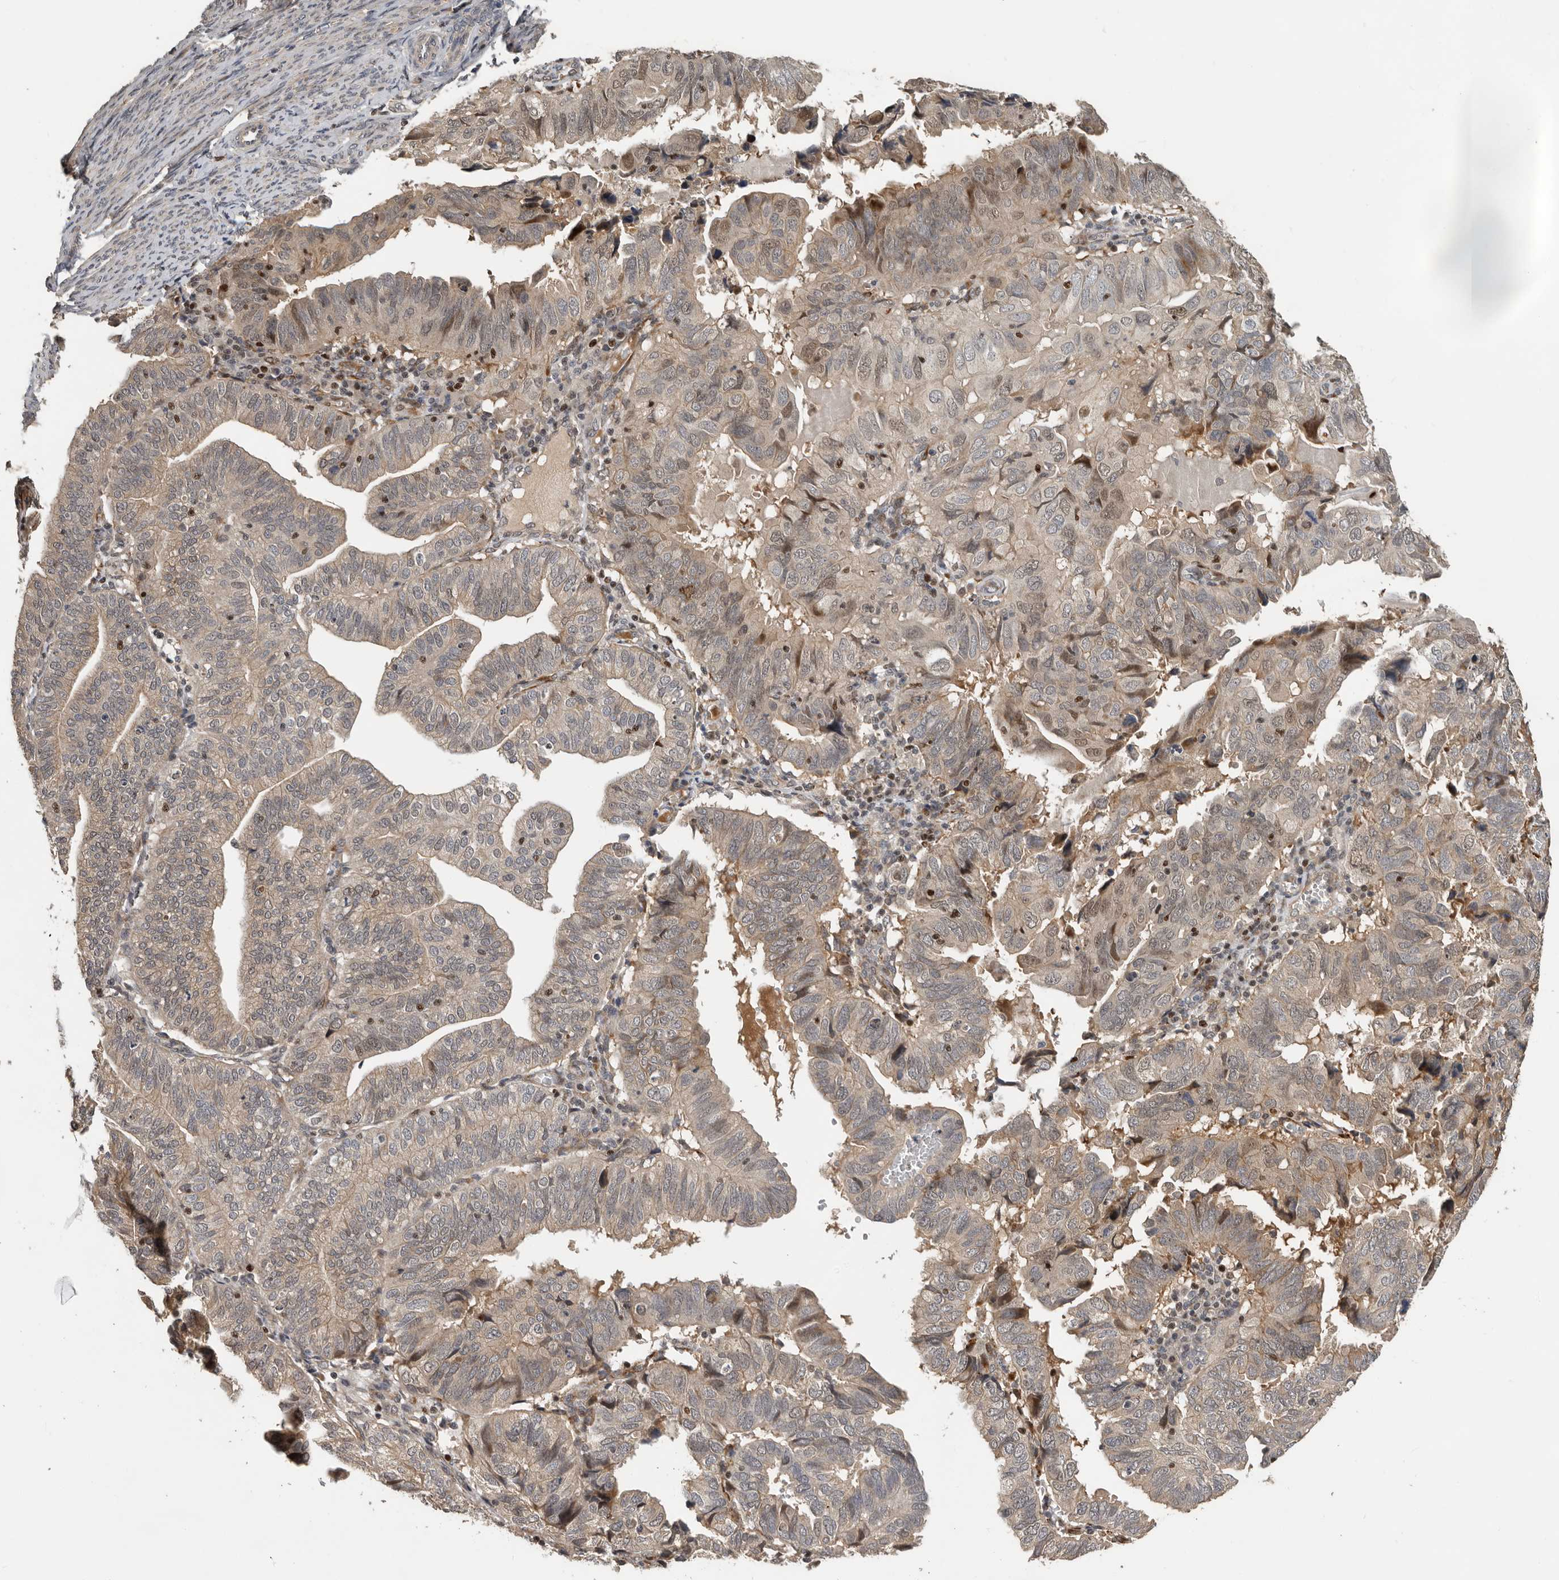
{"staining": {"intensity": "weak", "quantity": ">75%", "location": "cytoplasmic/membranous,nuclear"}, "tissue": "endometrial cancer", "cell_type": "Tumor cells", "image_type": "cancer", "snomed": [{"axis": "morphology", "description": "Adenocarcinoma, NOS"}, {"axis": "topography", "description": "Uterus"}], "caption": "Approximately >75% of tumor cells in adenocarcinoma (endometrial) reveal weak cytoplasmic/membranous and nuclear protein positivity as visualized by brown immunohistochemical staining.", "gene": "HENMT1", "patient": {"sex": "female", "age": 77}}